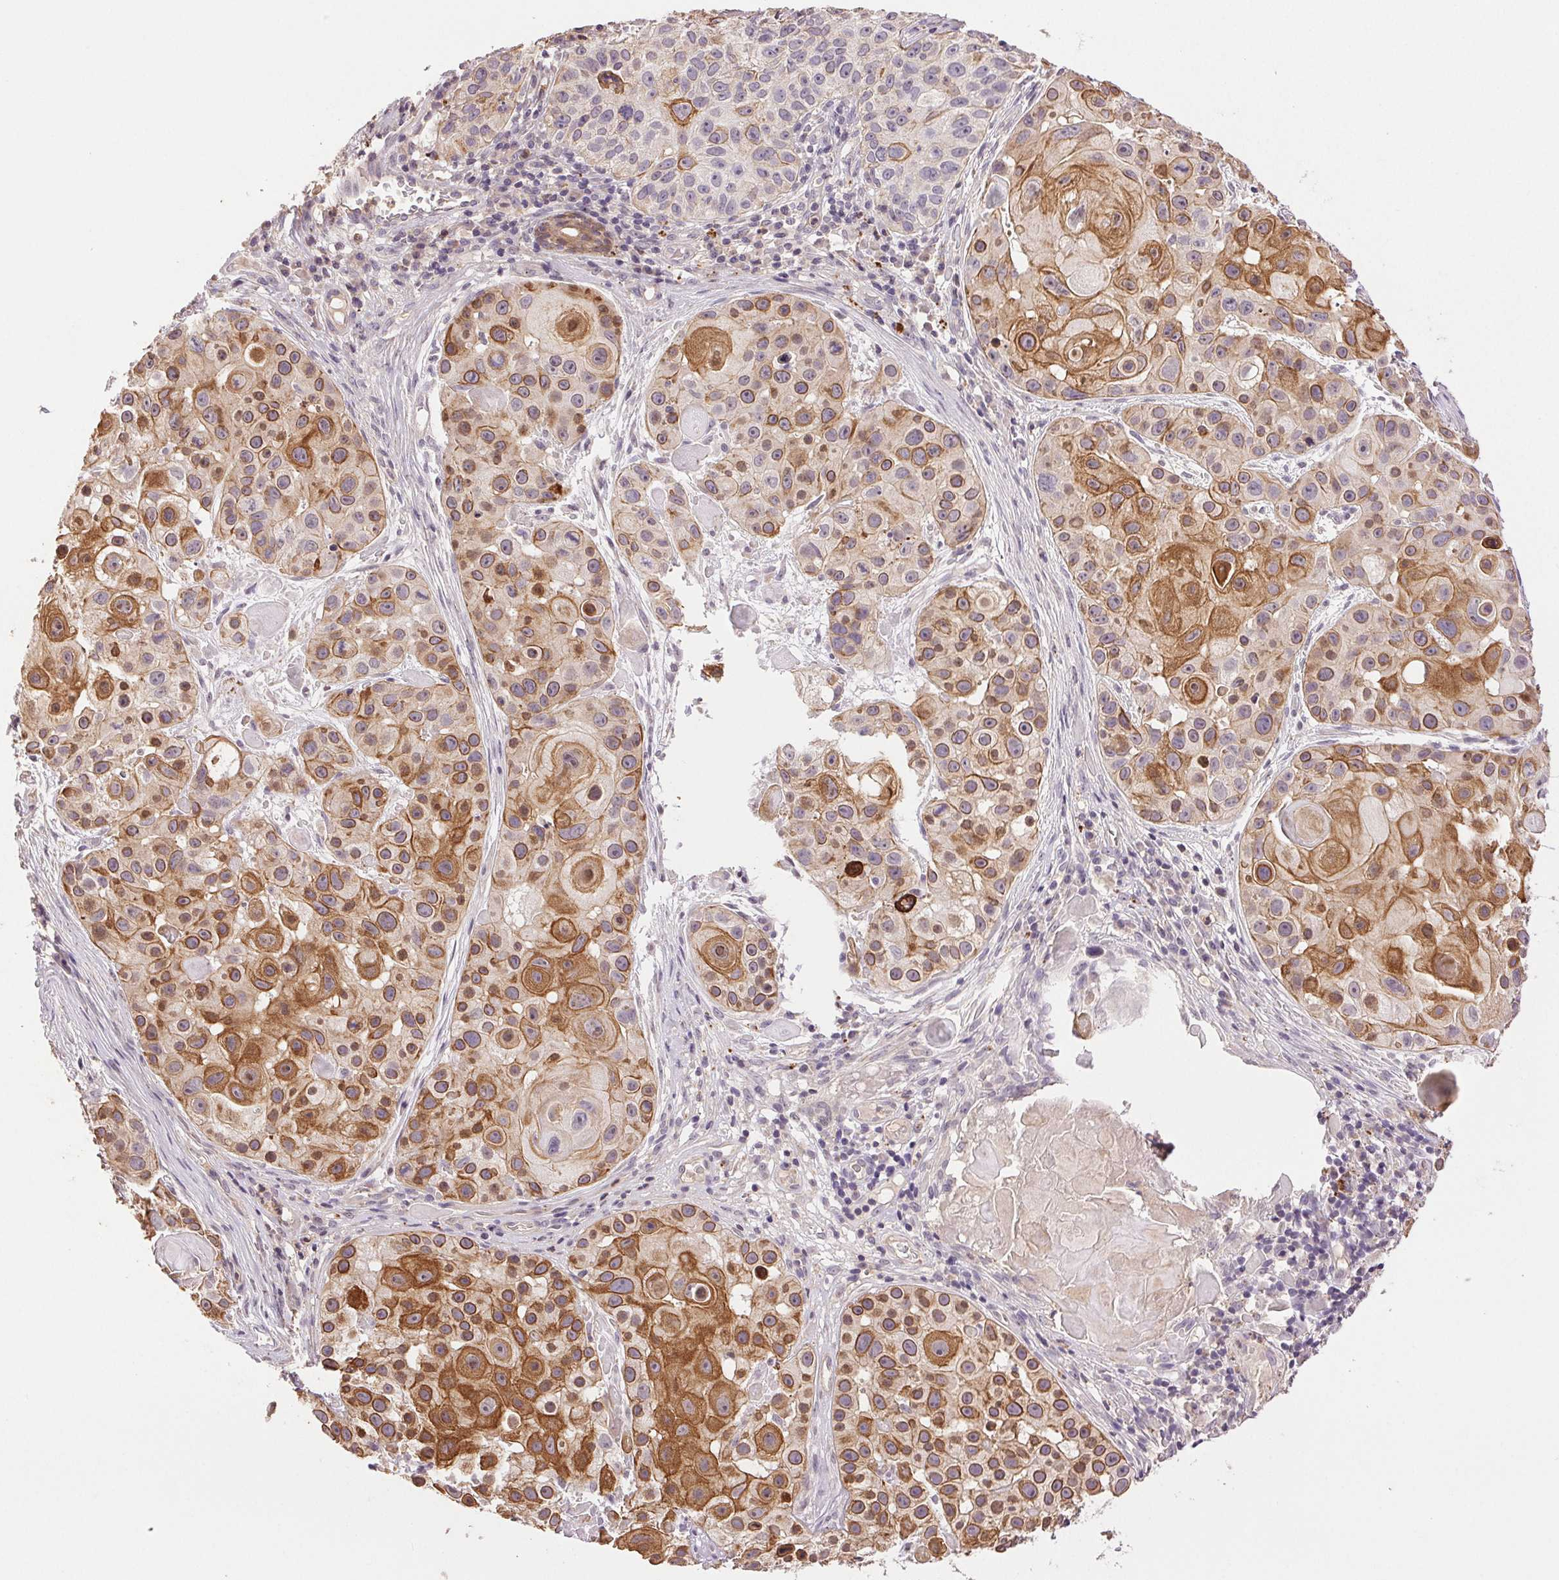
{"staining": {"intensity": "moderate", "quantity": ">75%", "location": "cytoplasmic/membranous"}, "tissue": "skin cancer", "cell_type": "Tumor cells", "image_type": "cancer", "snomed": [{"axis": "morphology", "description": "Squamous cell carcinoma, NOS"}, {"axis": "topography", "description": "Skin"}], "caption": "IHC image of neoplastic tissue: skin cancer (squamous cell carcinoma) stained using immunohistochemistry (IHC) demonstrates medium levels of moderate protein expression localized specifically in the cytoplasmic/membranous of tumor cells, appearing as a cytoplasmic/membranous brown color.", "gene": "TMEM253", "patient": {"sex": "male", "age": 92}}